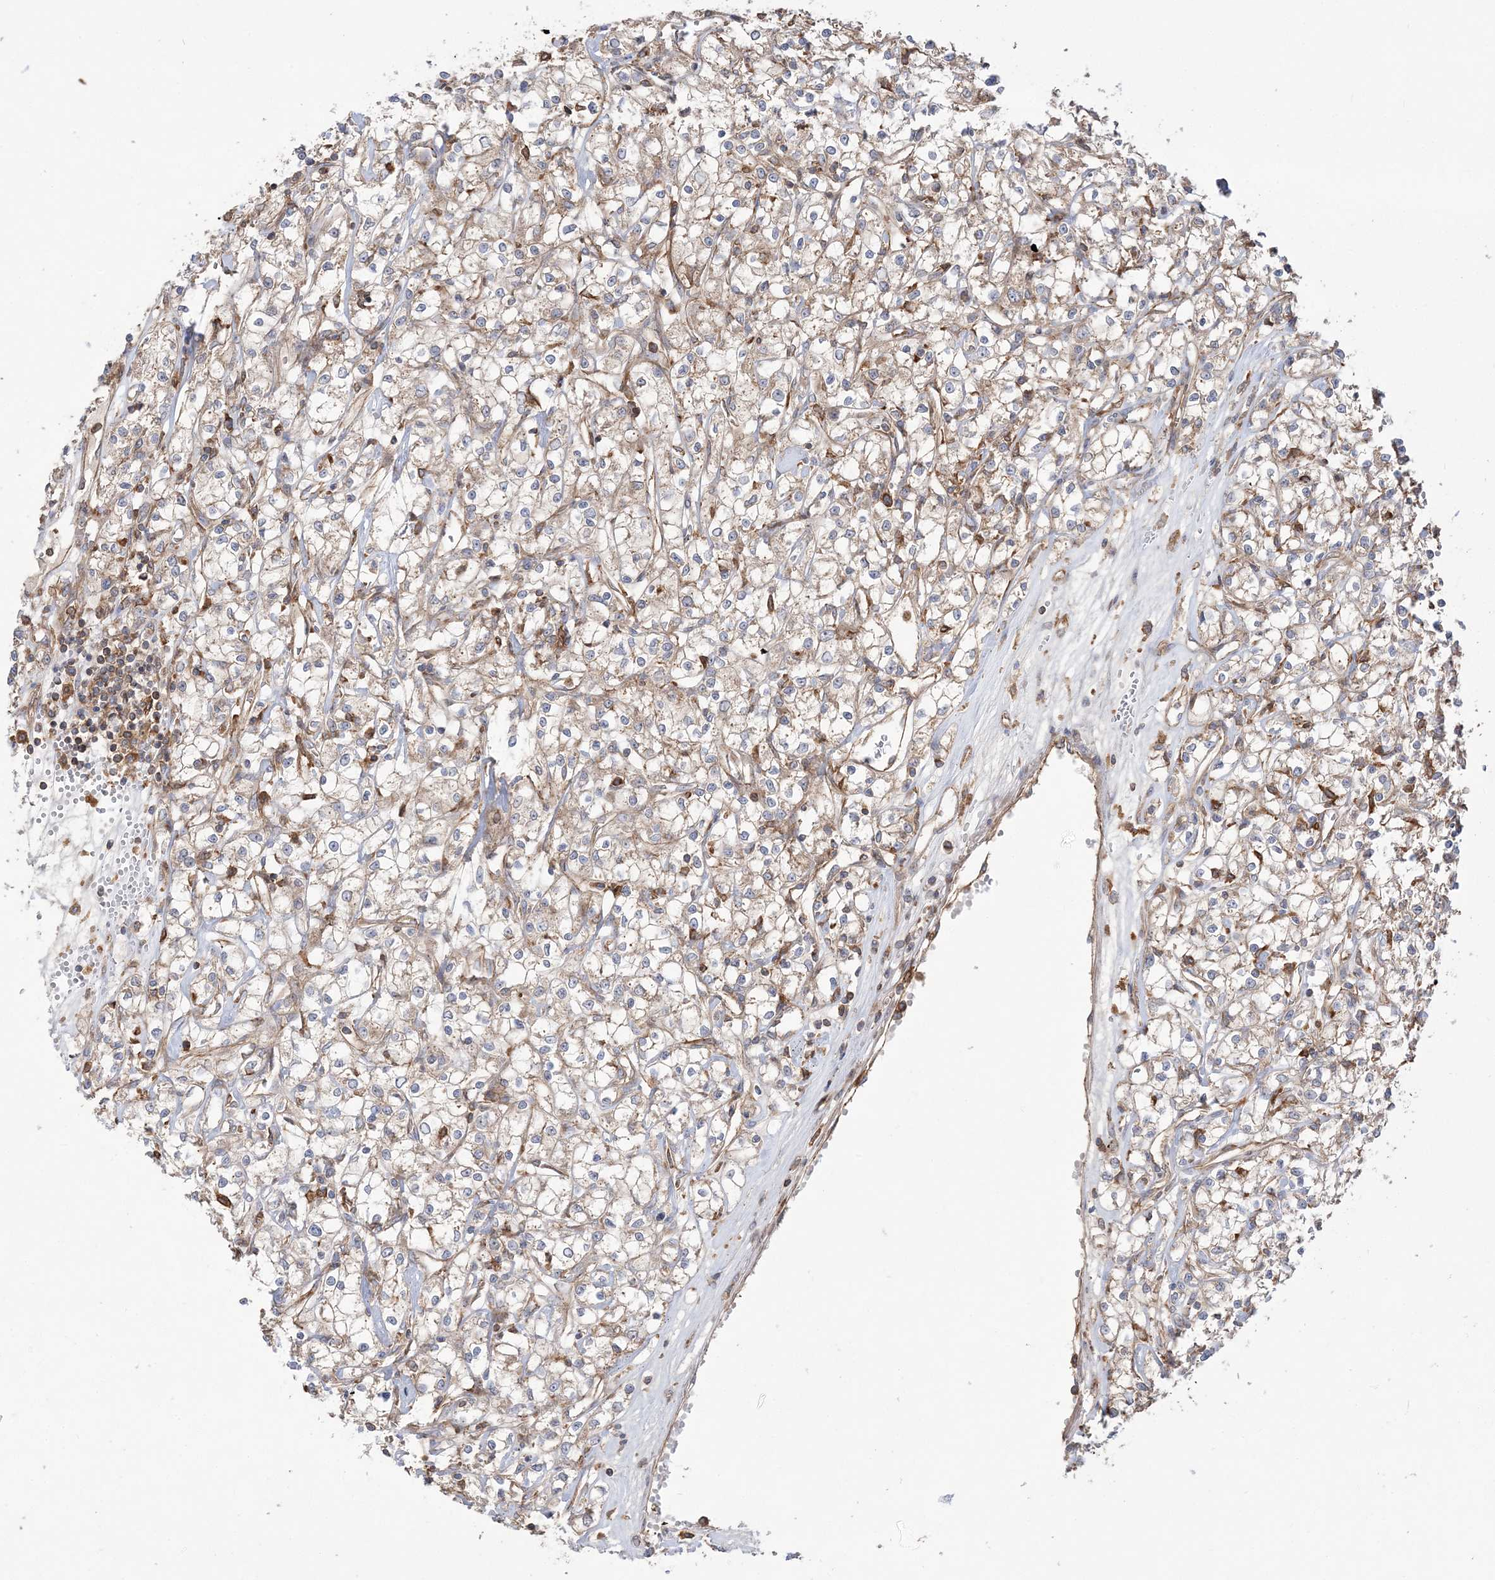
{"staining": {"intensity": "weak", "quantity": "<25%", "location": "cytoplasmic/membranous"}, "tissue": "renal cancer", "cell_type": "Tumor cells", "image_type": "cancer", "snomed": [{"axis": "morphology", "description": "Adenocarcinoma, NOS"}, {"axis": "topography", "description": "Kidney"}], "caption": "Photomicrograph shows no significant protein staining in tumor cells of renal adenocarcinoma. (DAB (3,3'-diaminobenzidine) IHC visualized using brightfield microscopy, high magnification).", "gene": "TBC1D5", "patient": {"sex": "female", "age": 59}}